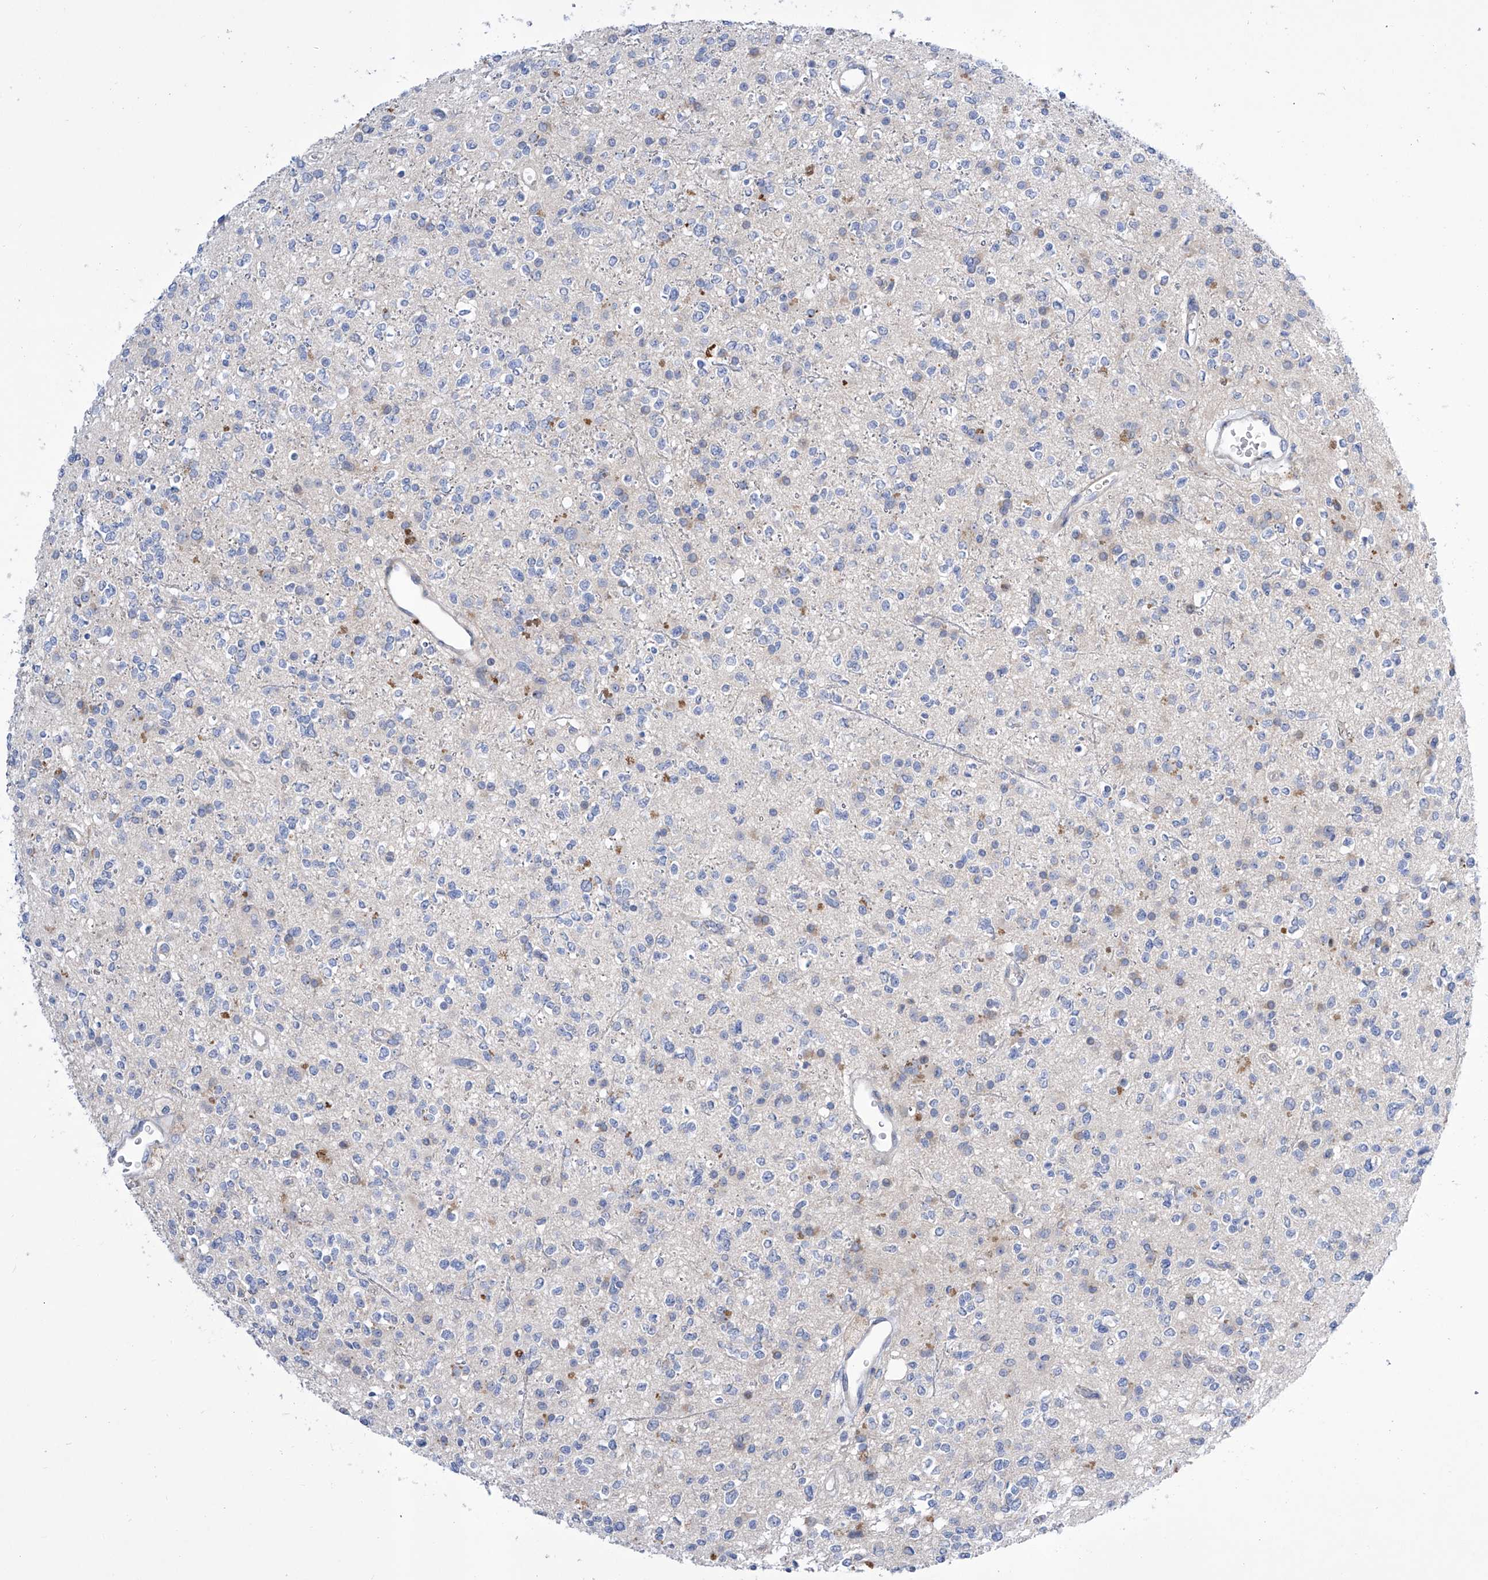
{"staining": {"intensity": "negative", "quantity": "none", "location": "none"}, "tissue": "glioma", "cell_type": "Tumor cells", "image_type": "cancer", "snomed": [{"axis": "morphology", "description": "Glioma, malignant, High grade"}, {"axis": "topography", "description": "Brain"}], "caption": "High power microscopy photomicrograph of an immunohistochemistry (IHC) histopathology image of glioma, revealing no significant staining in tumor cells.", "gene": "SRBD1", "patient": {"sex": "male", "age": 34}}